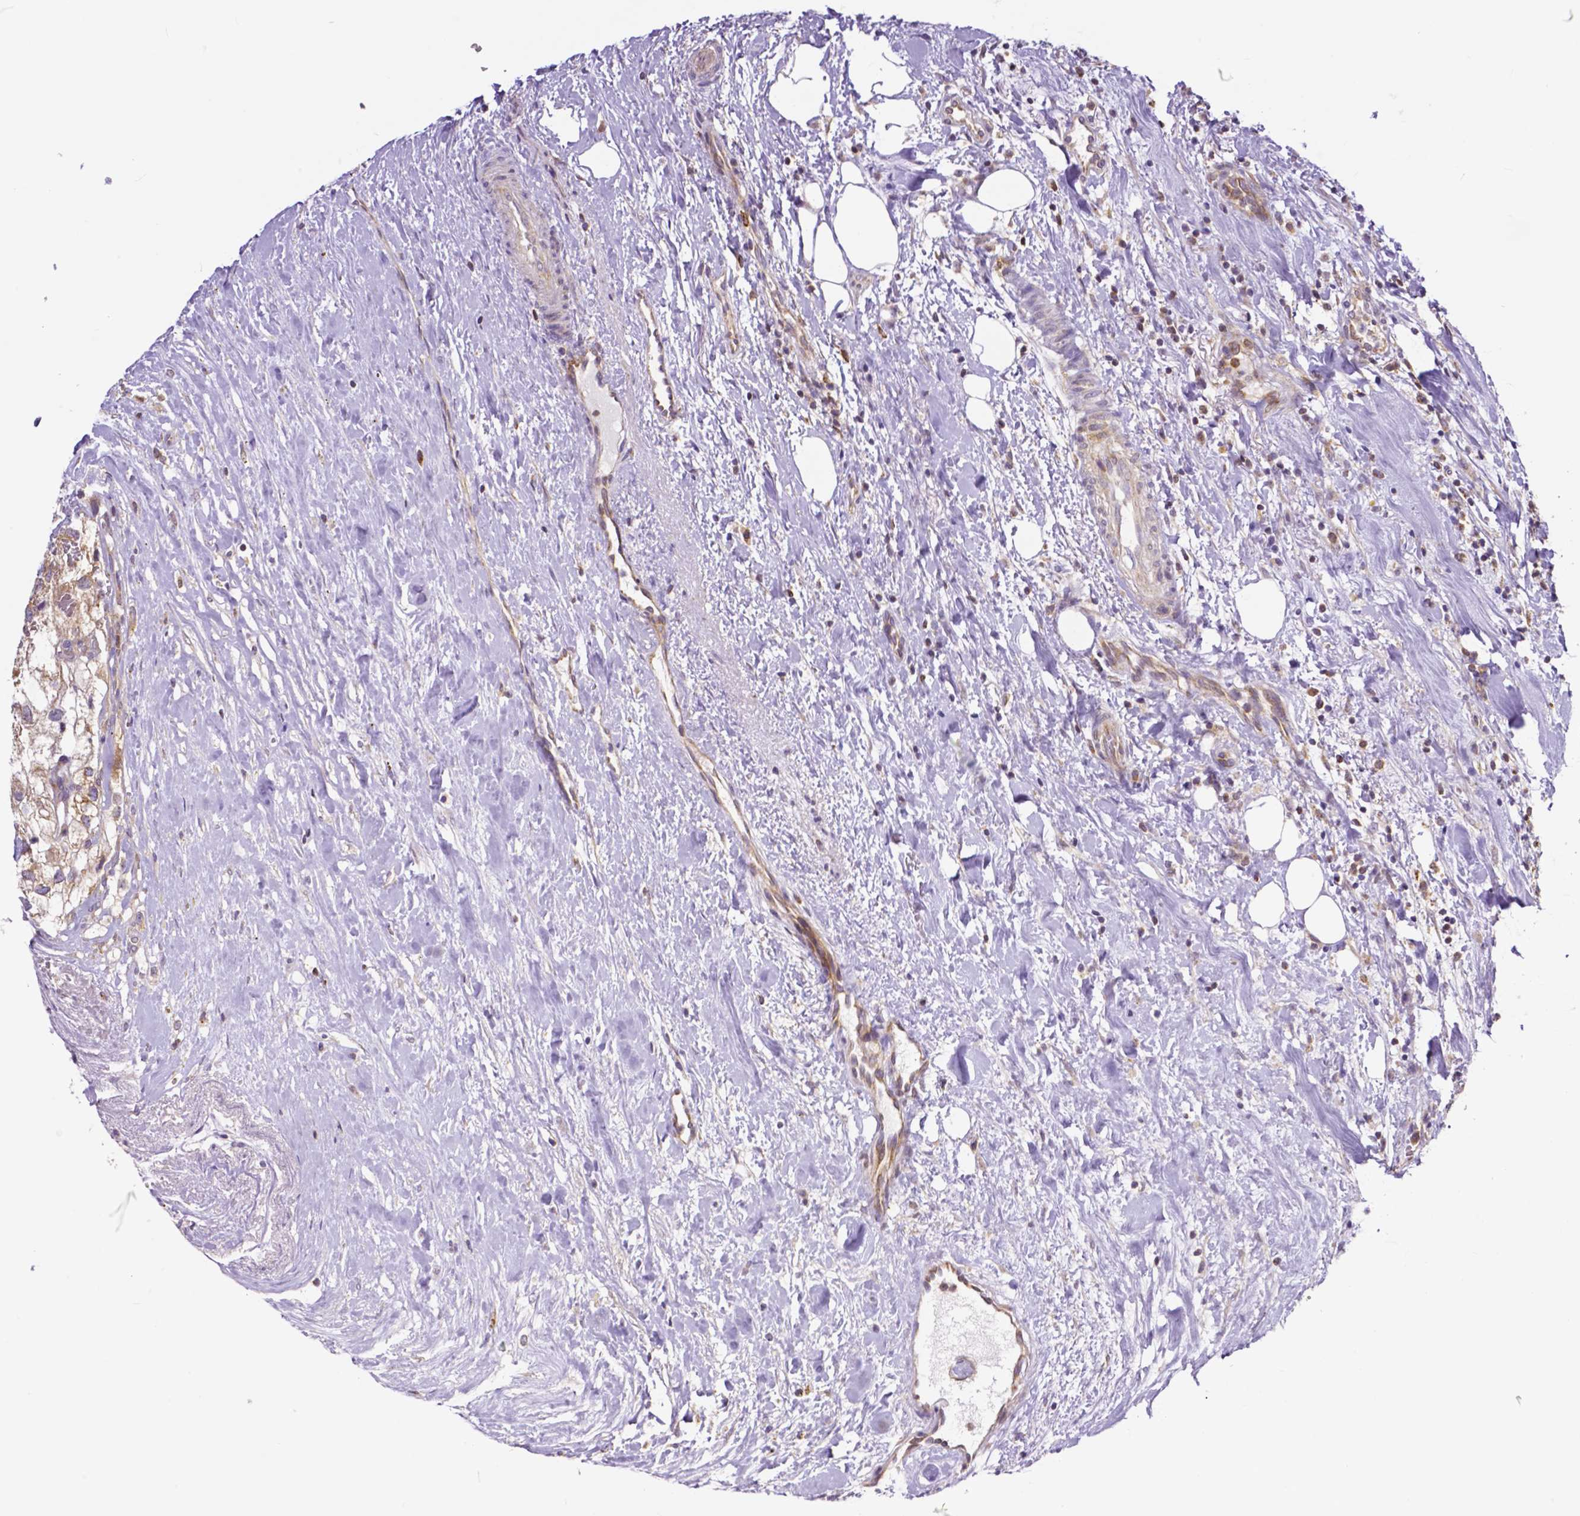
{"staining": {"intensity": "weak", "quantity": ">75%", "location": "cytoplasmic/membranous"}, "tissue": "renal cancer", "cell_type": "Tumor cells", "image_type": "cancer", "snomed": [{"axis": "morphology", "description": "Adenocarcinoma, NOS"}, {"axis": "topography", "description": "Kidney"}], "caption": "High-power microscopy captured an IHC image of adenocarcinoma (renal), revealing weak cytoplasmic/membranous staining in about >75% of tumor cells.", "gene": "MCL1", "patient": {"sex": "male", "age": 59}}